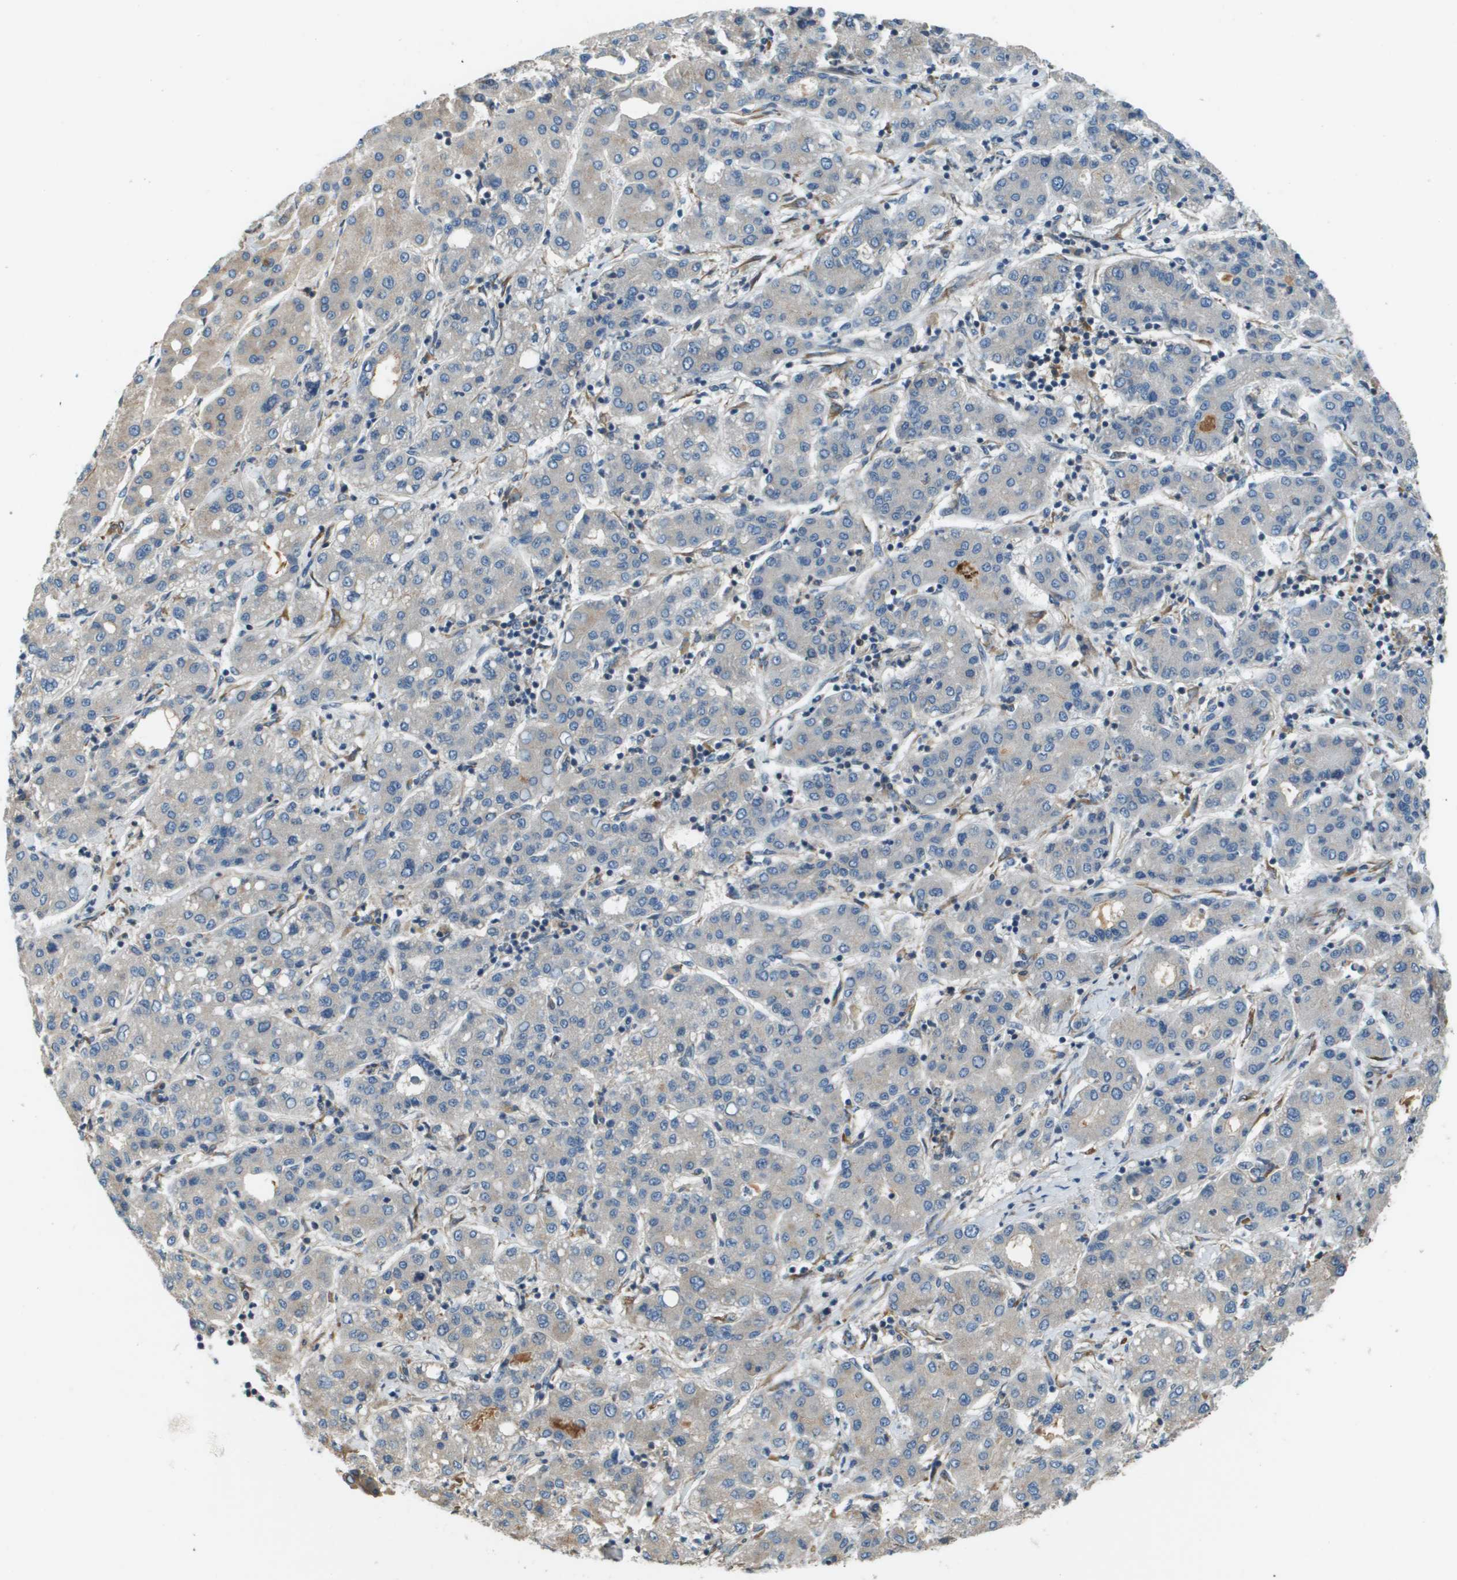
{"staining": {"intensity": "negative", "quantity": "none", "location": "none"}, "tissue": "liver cancer", "cell_type": "Tumor cells", "image_type": "cancer", "snomed": [{"axis": "morphology", "description": "Carcinoma, Hepatocellular, NOS"}, {"axis": "topography", "description": "Liver"}], "caption": "This is an IHC histopathology image of human liver hepatocellular carcinoma. There is no positivity in tumor cells.", "gene": "SAMSN1", "patient": {"sex": "male", "age": 65}}